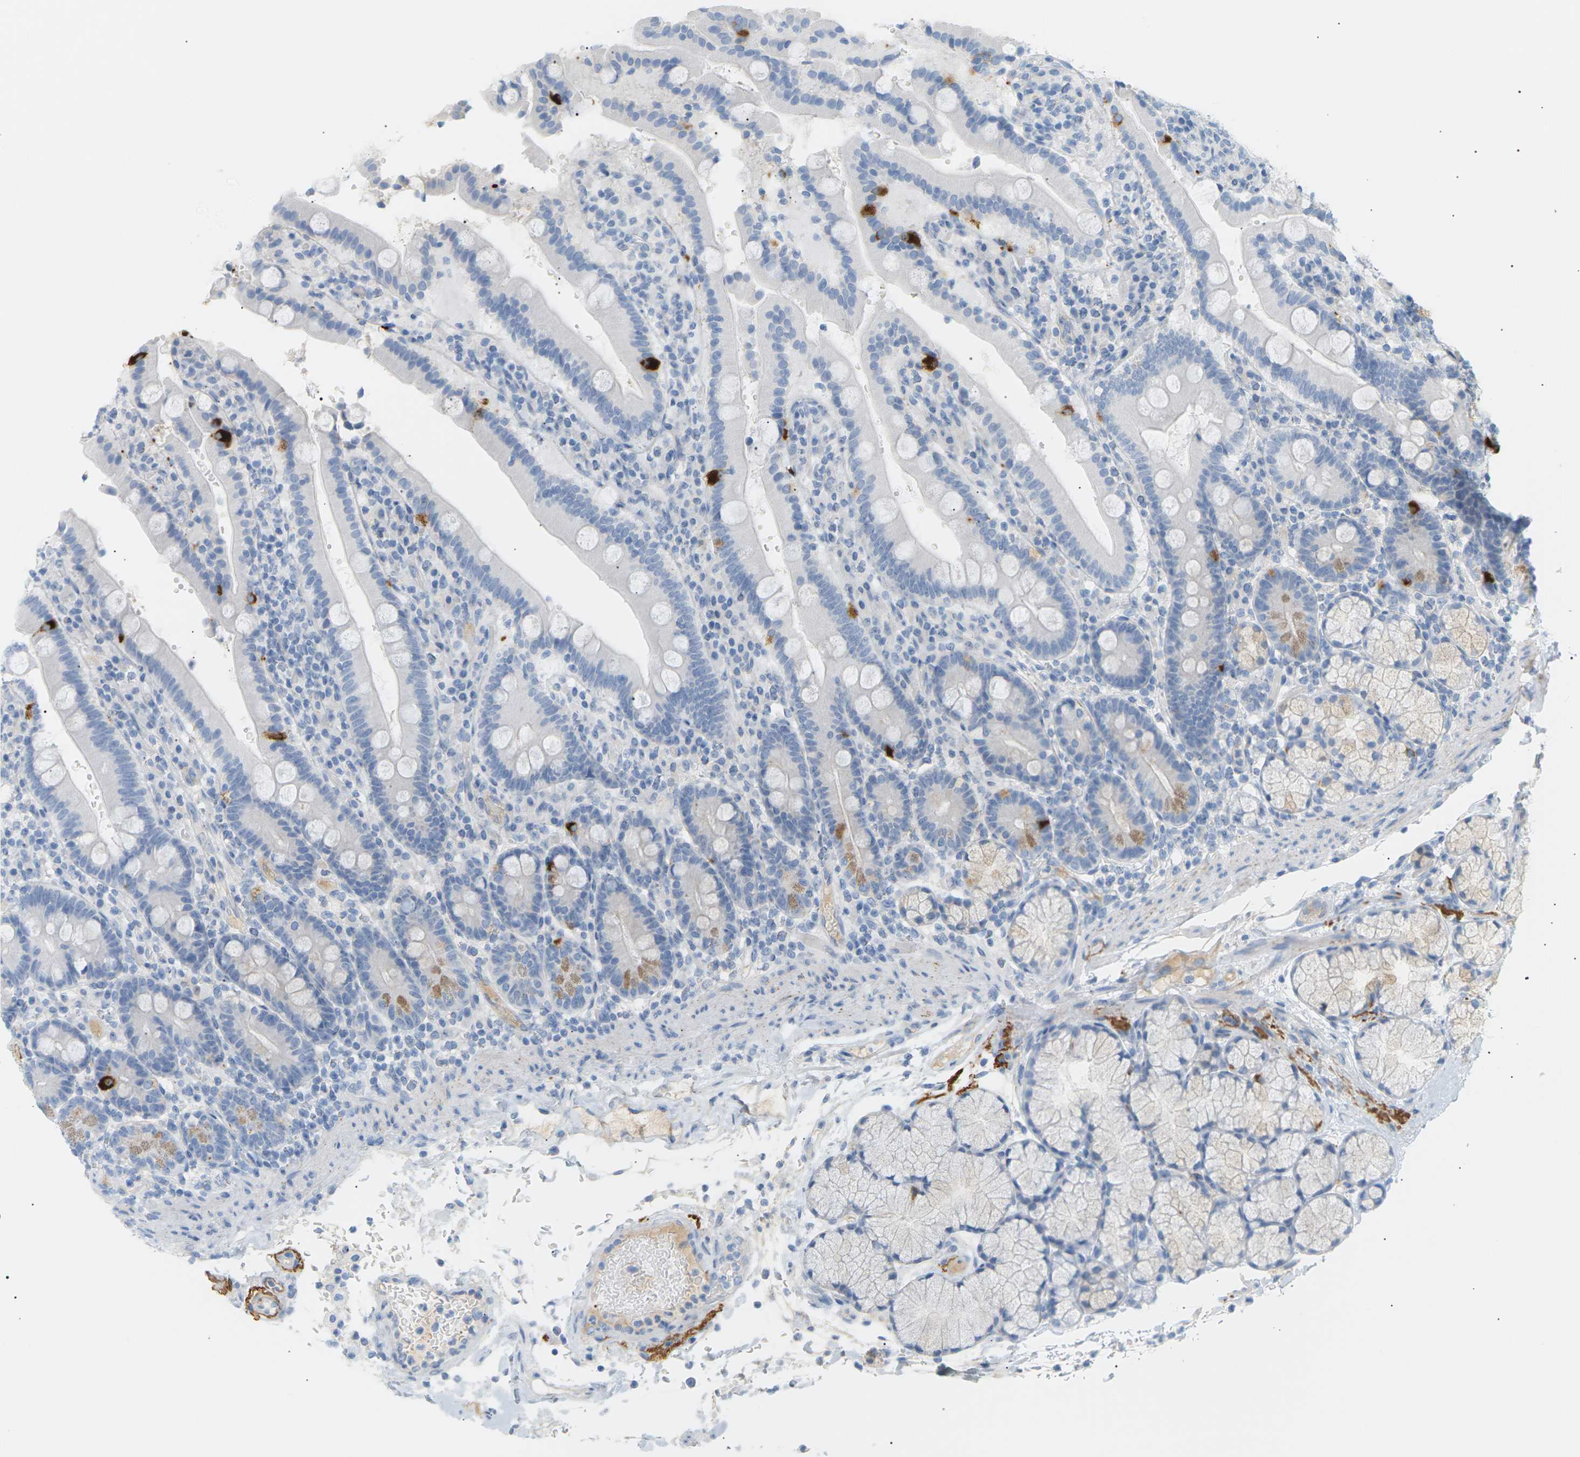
{"staining": {"intensity": "strong", "quantity": "<25%", "location": "cytoplasmic/membranous"}, "tissue": "duodenum", "cell_type": "Glandular cells", "image_type": "normal", "snomed": [{"axis": "morphology", "description": "Normal tissue, NOS"}, {"axis": "topography", "description": "Small intestine, NOS"}], "caption": "Protein staining by immunohistochemistry (IHC) displays strong cytoplasmic/membranous positivity in approximately <25% of glandular cells in normal duodenum.", "gene": "CLU", "patient": {"sex": "female", "age": 71}}